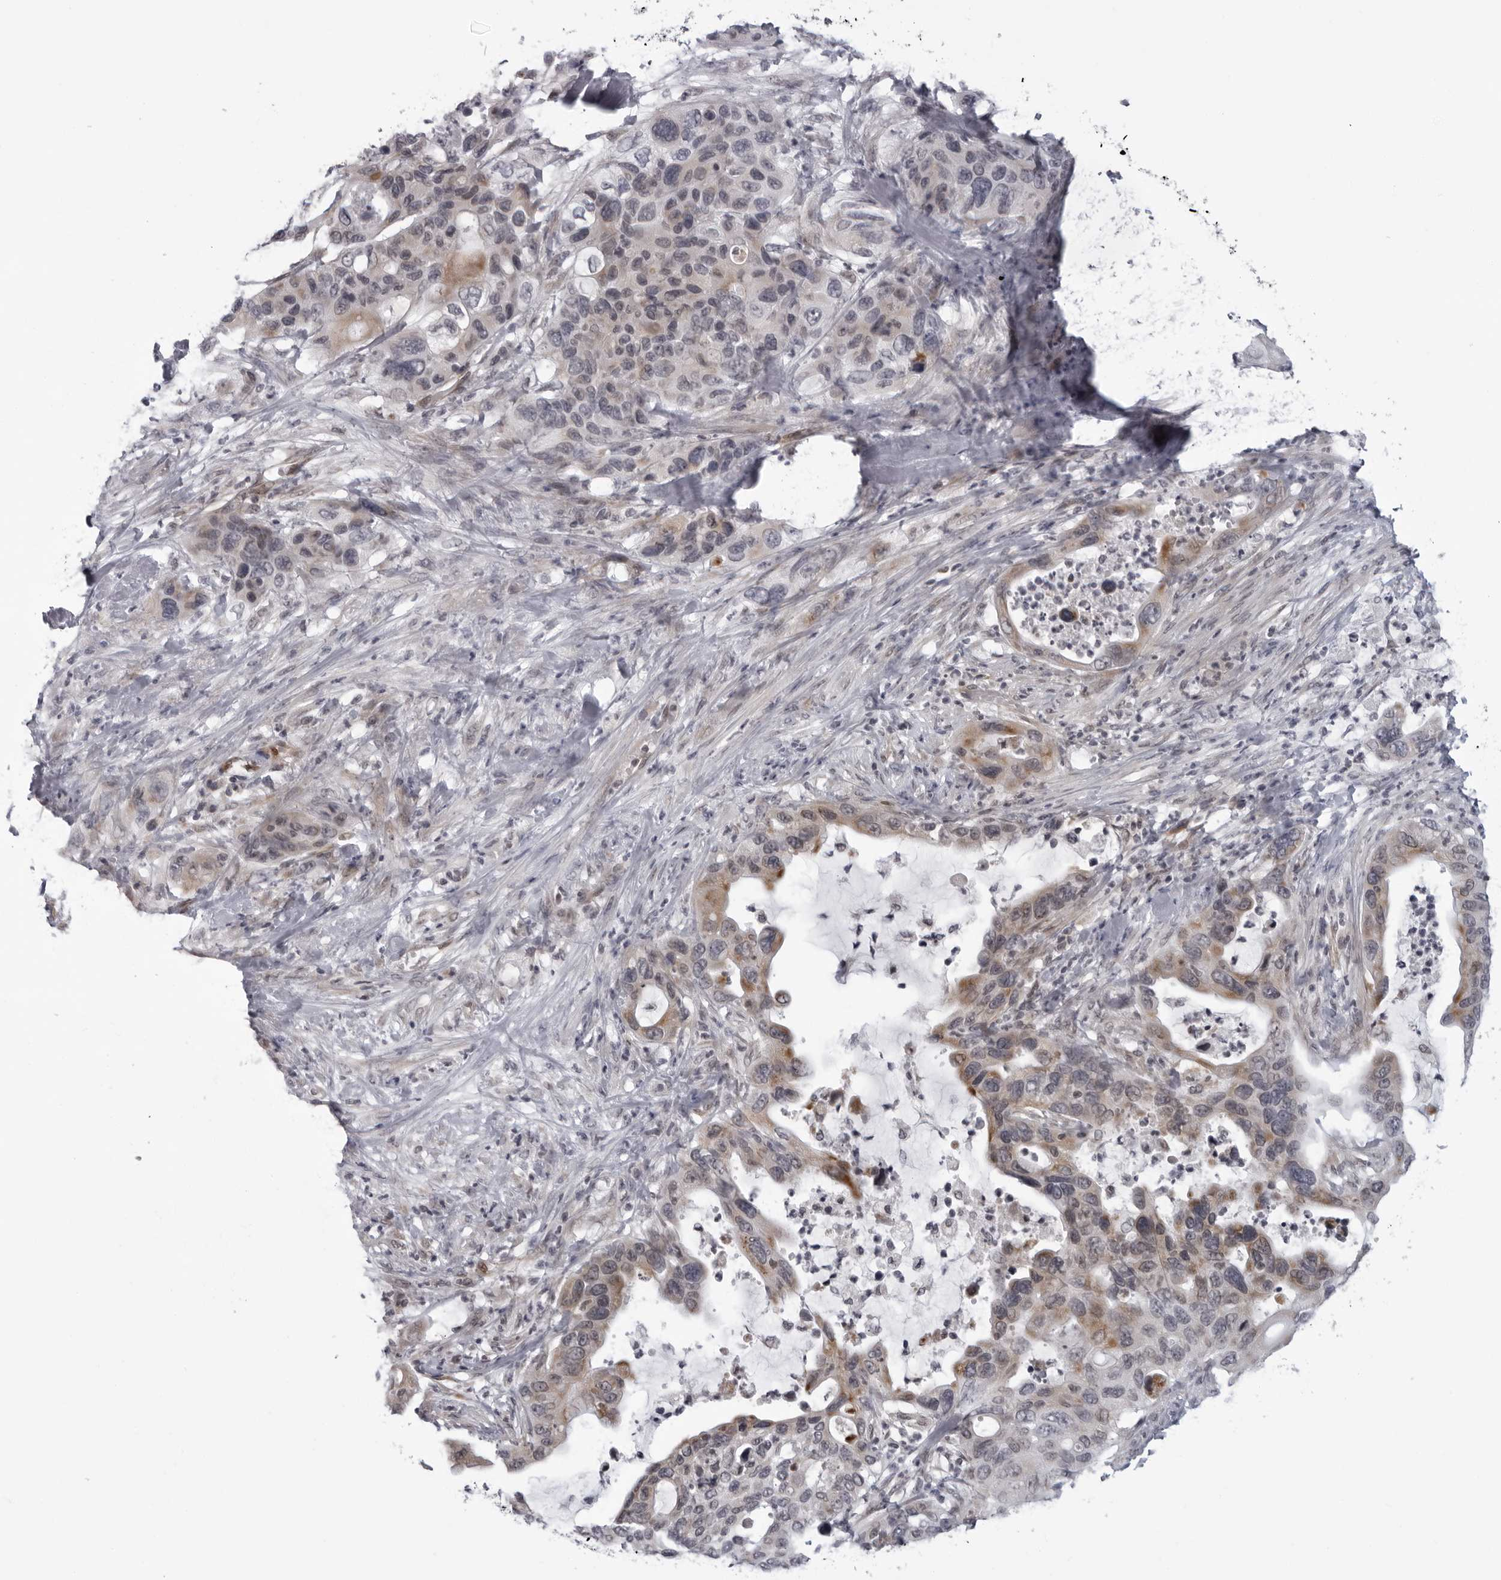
{"staining": {"intensity": "moderate", "quantity": "<25%", "location": "cytoplasmic/membranous"}, "tissue": "pancreatic cancer", "cell_type": "Tumor cells", "image_type": "cancer", "snomed": [{"axis": "morphology", "description": "Adenocarcinoma, NOS"}, {"axis": "topography", "description": "Pancreas"}], "caption": "A high-resolution histopathology image shows IHC staining of pancreatic adenocarcinoma, which displays moderate cytoplasmic/membranous expression in approximately <25% of tumor cells. The protein of interest is stained brown, and the nuclei are stained in blue (DAB IHC with brightfield microscopy, high magnification).", "gene": "MAPK12", "patient": {"sex": "female", "age": 71}}